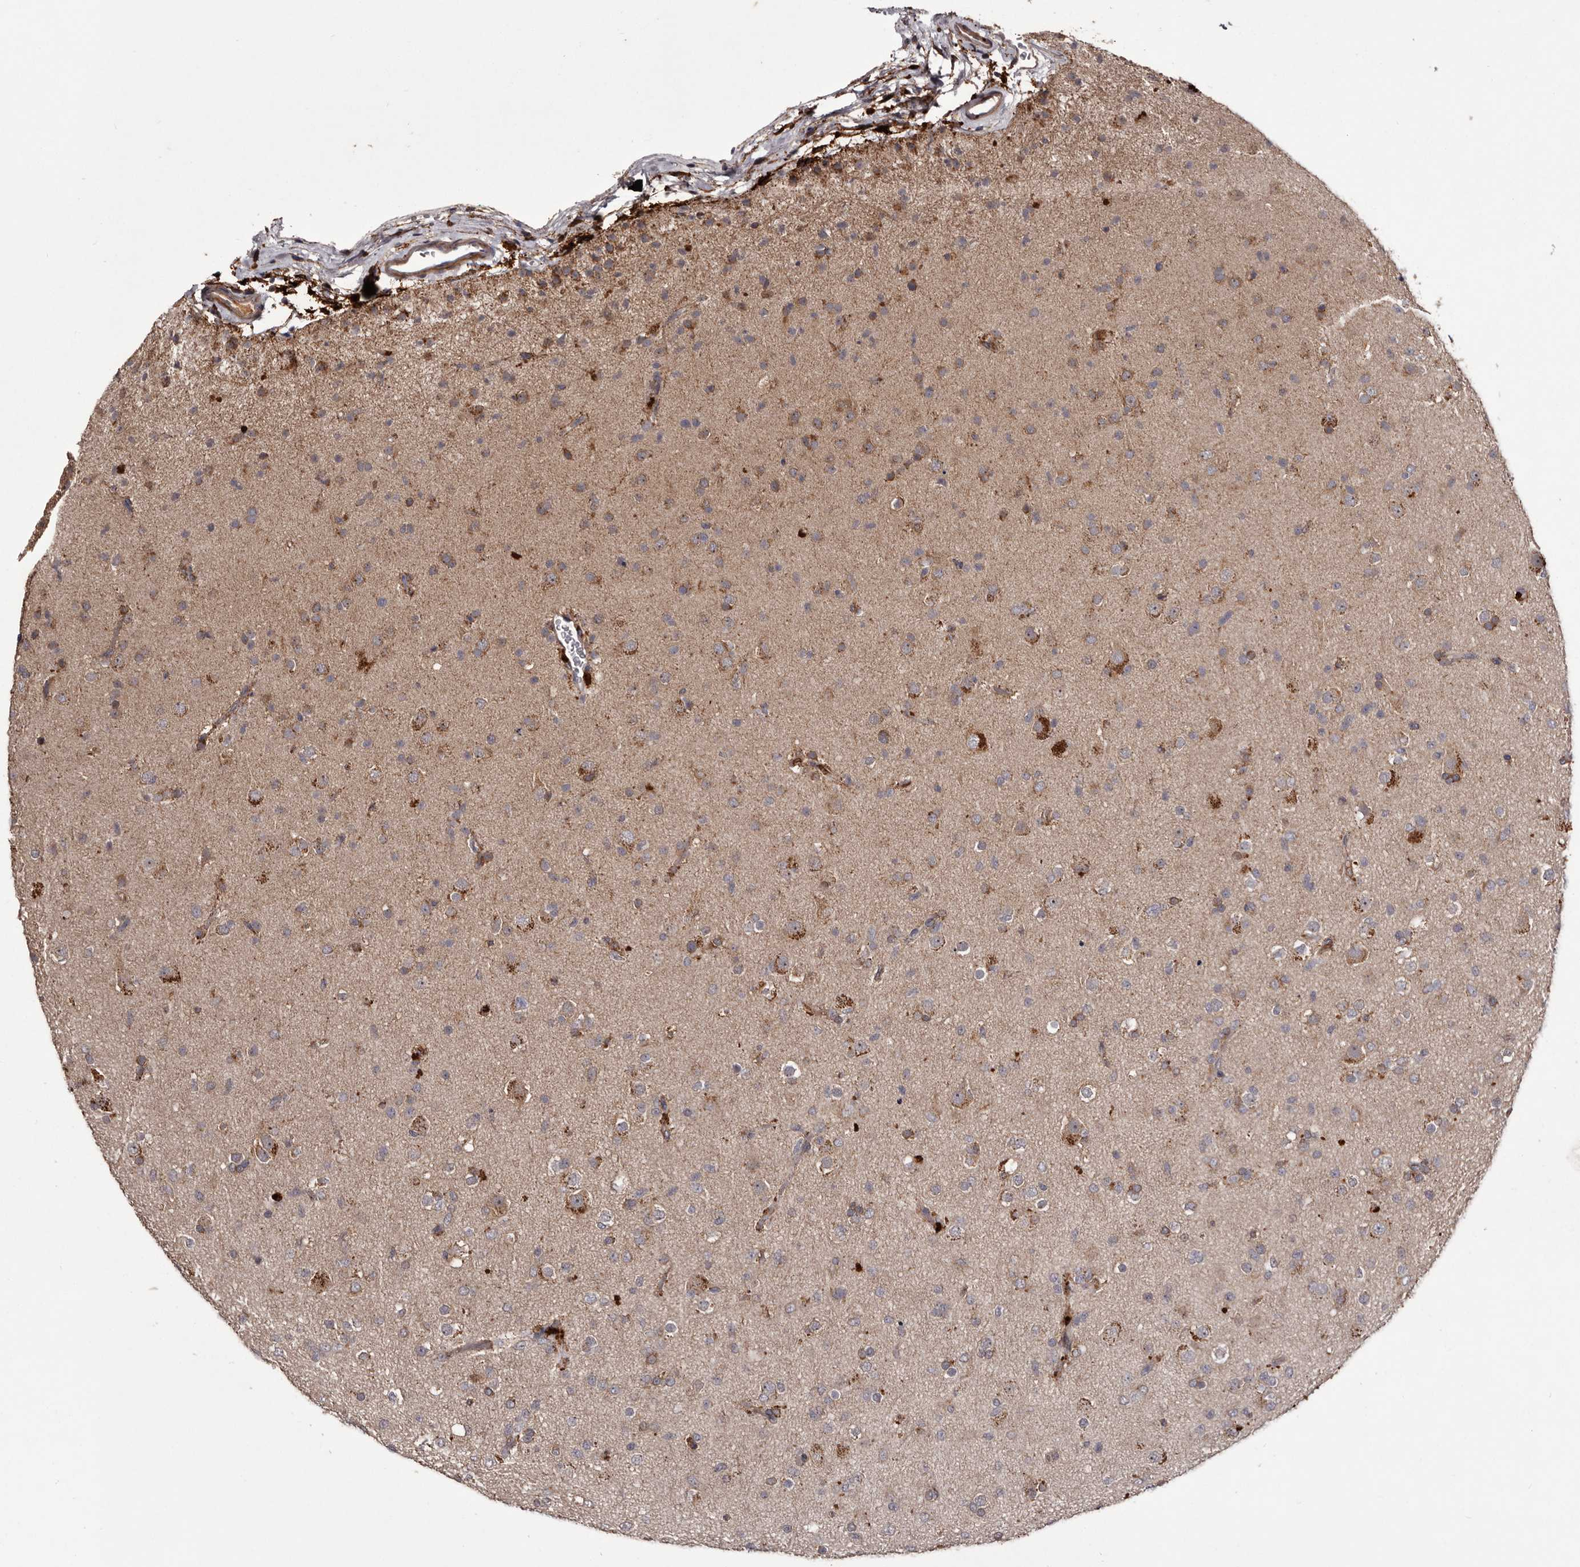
{"staining": {"intensity": "weak", "quantity": "25%-75%", "location": "cytoplasmic/membranous"}, "tissue": "glioma", "cell_type": "Tumor cells", "image_type": "cancer", "snomed": [{"axis": "morphology", "description": "Glioma, malignant, Low grade"}, {"axis": "topography", "description": "Brain"}], "caption": "Immunohistochemistry (IHC) (DAB) staining of human glioma exhibits weak cytoplasmic/membranous protein staining in about 25%-75% of tumor cells. The staining is performed using DAB brown chromogen to label protein expression. The nuclei are counter-stained blue using hematoxylin.", "gene": "CYP1B1", "patient": {"sex": "male", "age": 65}}